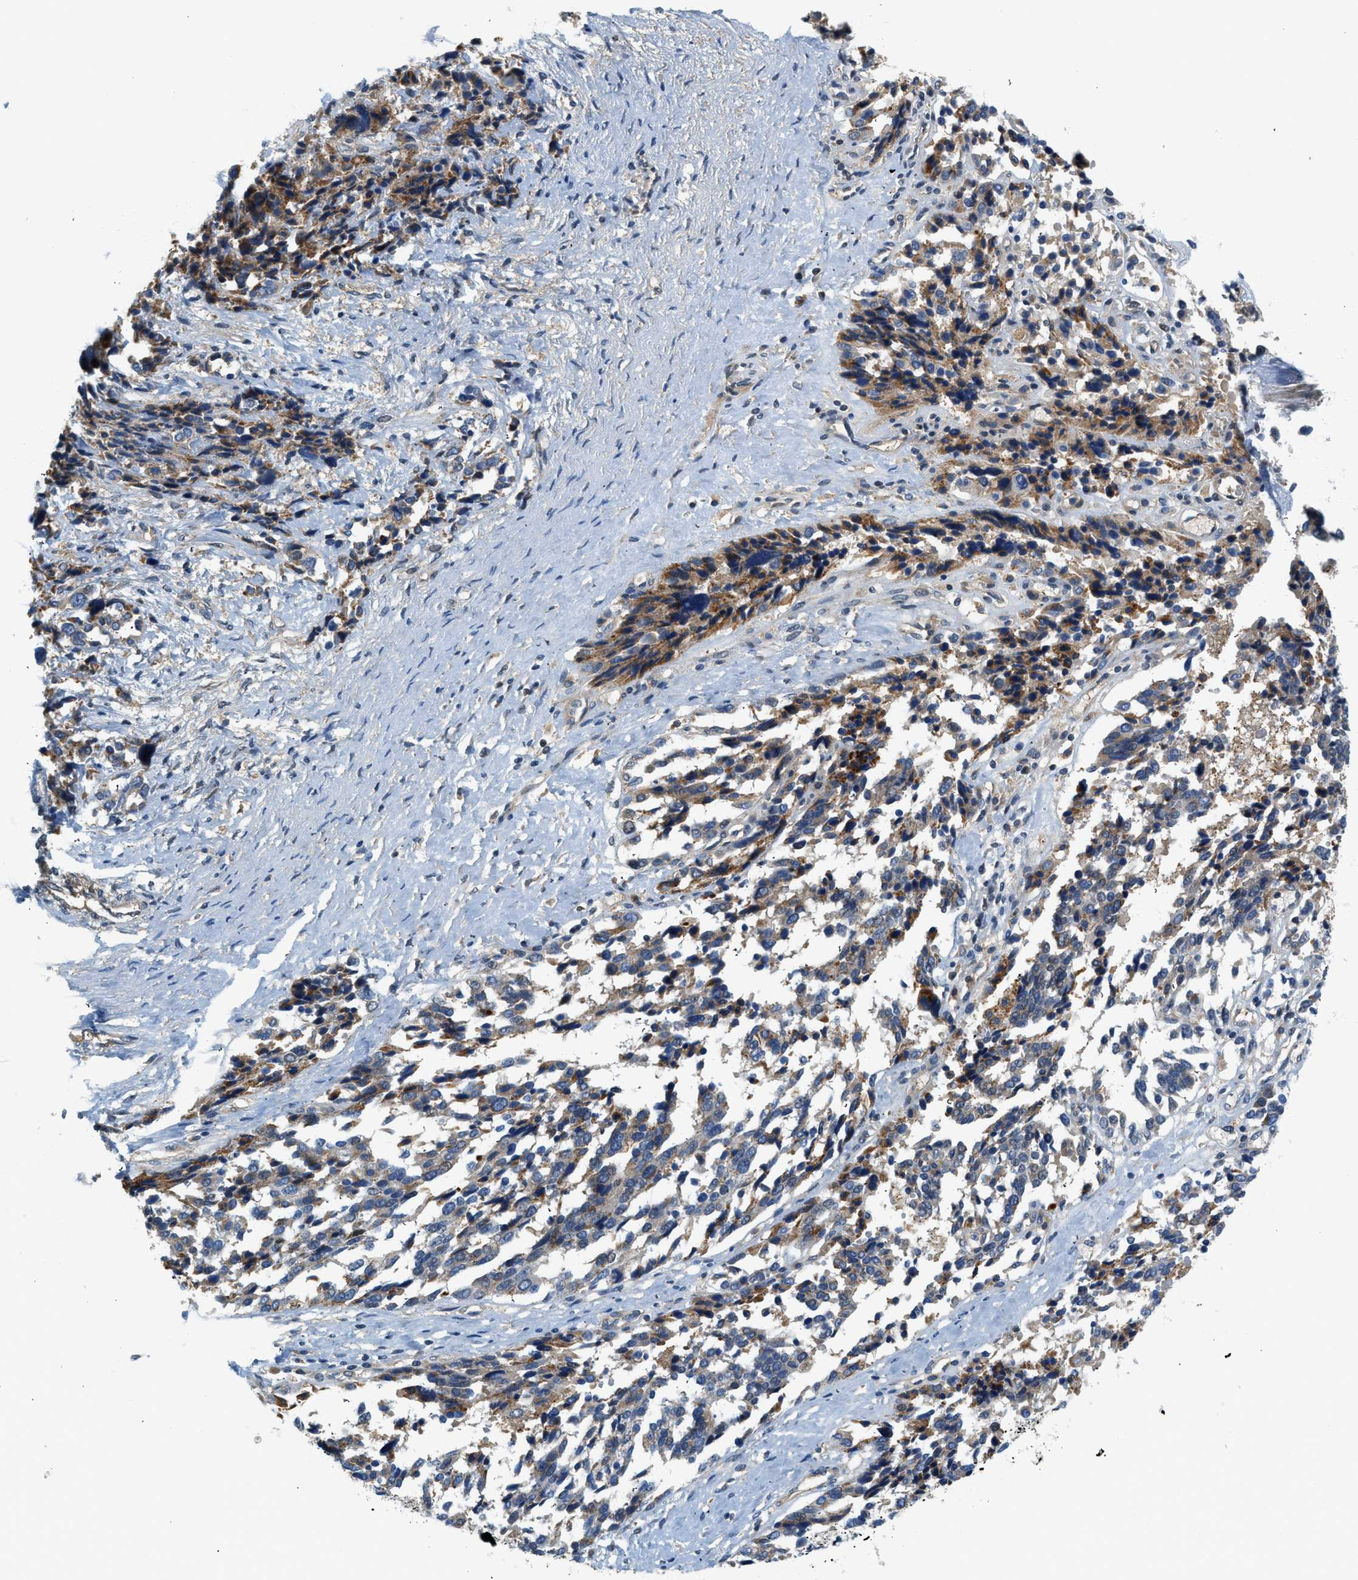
{"staining": {"intensity": "moderate", "quantity": "25%-75%", "location": "cytoplasmic/membranous"}, "tissue": "ovarian cancer", "cell_type": "Tumor cells", "image_type": "cancer", "snomed": [{"axis": "morphology", "description": "Cystadenocarcinoma, serous, NOS"}, {"axis": "topography", "description": "Ovary"}], "caption": "The photomicrograph demonstrates immunohistochemical staining of ovarian cancer (serous cystadenocarcinoma). There is moderate cytoplasmic/membranous staining is seen in about 25%-75% of tumor cells. (DAB (3,3'-diaminobenzidine) = brown stain, brightfield microscopy at high magnification).", "gene": "KCNK1", "patient": {"sex": "female", "age": 44}}